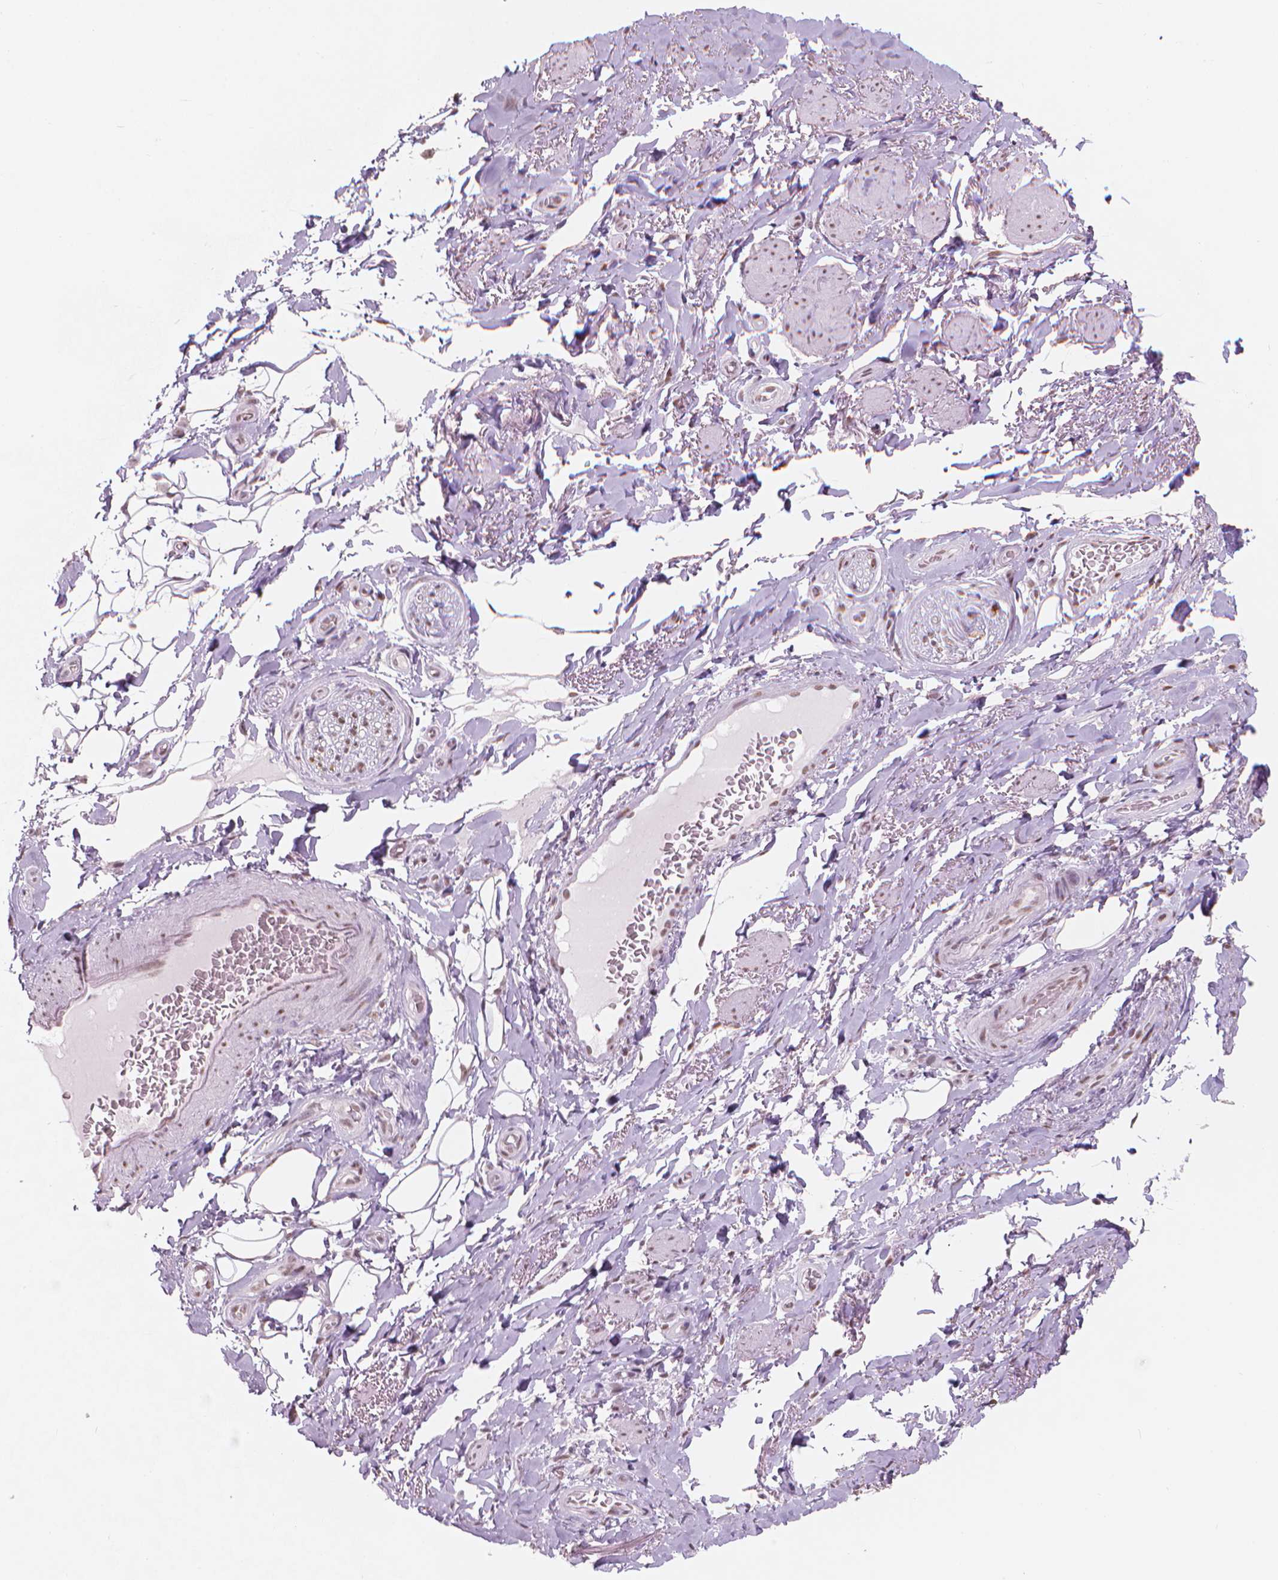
{"staining": {"intensity": "negative", "quantity": "none", "location": "none"}, "tissue": "adipose tissue", "cell_type": "Adipocytes", "image_type": "normal", "snomed": [{"axis": "morphology", "description": "Normal tissue, NOS"}, {"axis": "topography", "description": "Anal"}, {"axis": "topography", "description": "Peripheral nerve tissue"}], "caption": "The photomicrograph displays no significant positivity in adipocytes of adipose tissue. Brightfield microscopy of immunohistochemistry (IHC) stained with DAB (3,3'-diaminobenzidine) (brown) and hematoxylin (blue), captured at high magnification.", "gene": "PIAS2", "patient": {"sex": "male", "age": 53}}